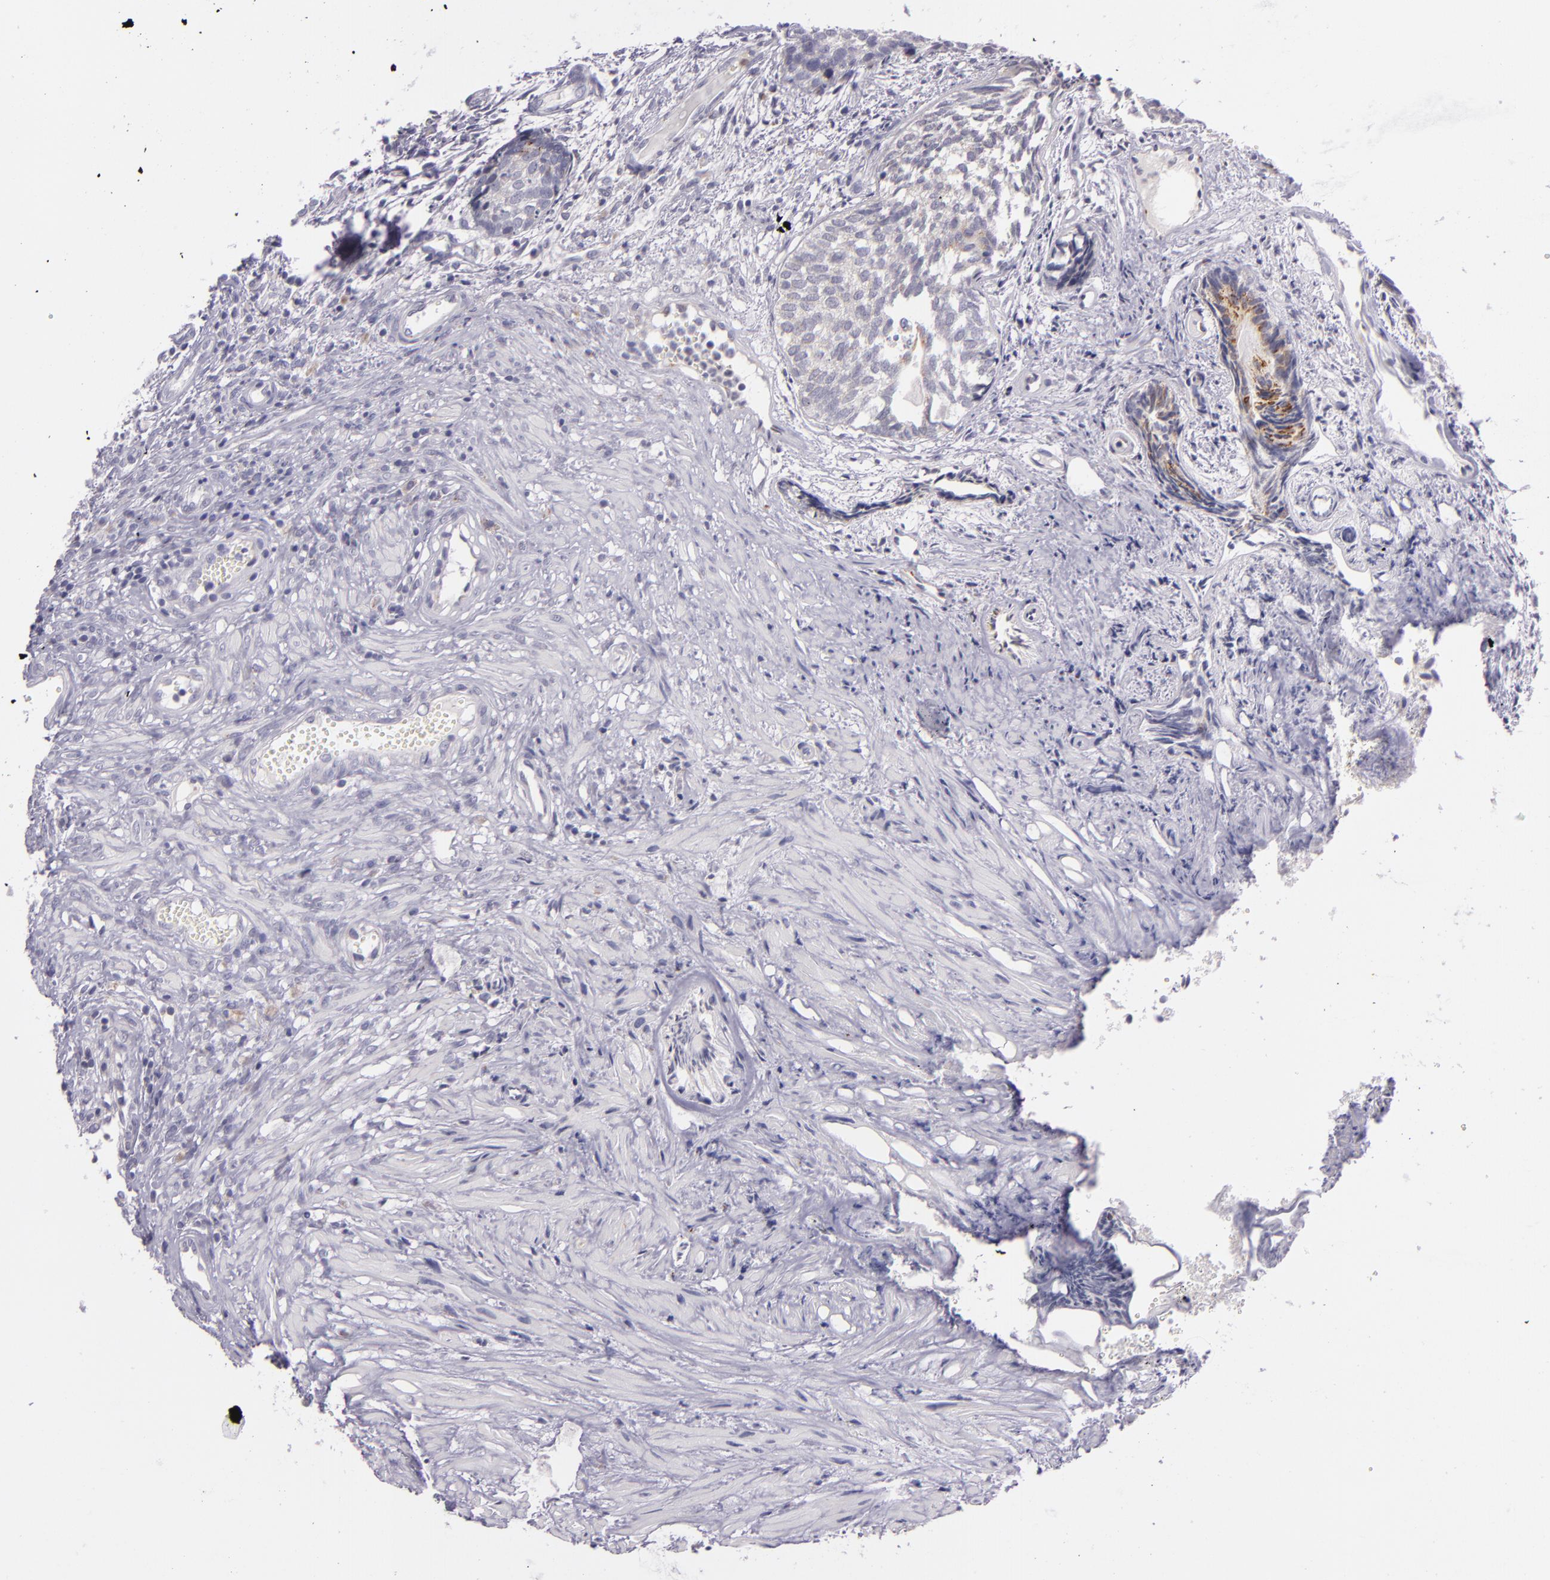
{"staining": {"intensity": "negative", "quantity": "none", "location": "none"}, "tissue": "urothelial cancer", "cell_type": "Tumor cells", "image_type": "cancer", "snomed": [{"axis": "morphology", "description": "Urothelial carcinoma, Low grade"}, {"axis": "topography", "description": "Urinary bladder"}], "caption": "An immunohistochemistry histopathology image of urothelial carcinoma (low-grade) is shown. There is no staining in tumor cells of urothelial carcinoma (low-grade).", "gene": "CILK1", "patient": {"sex": "male", "age": 84}}